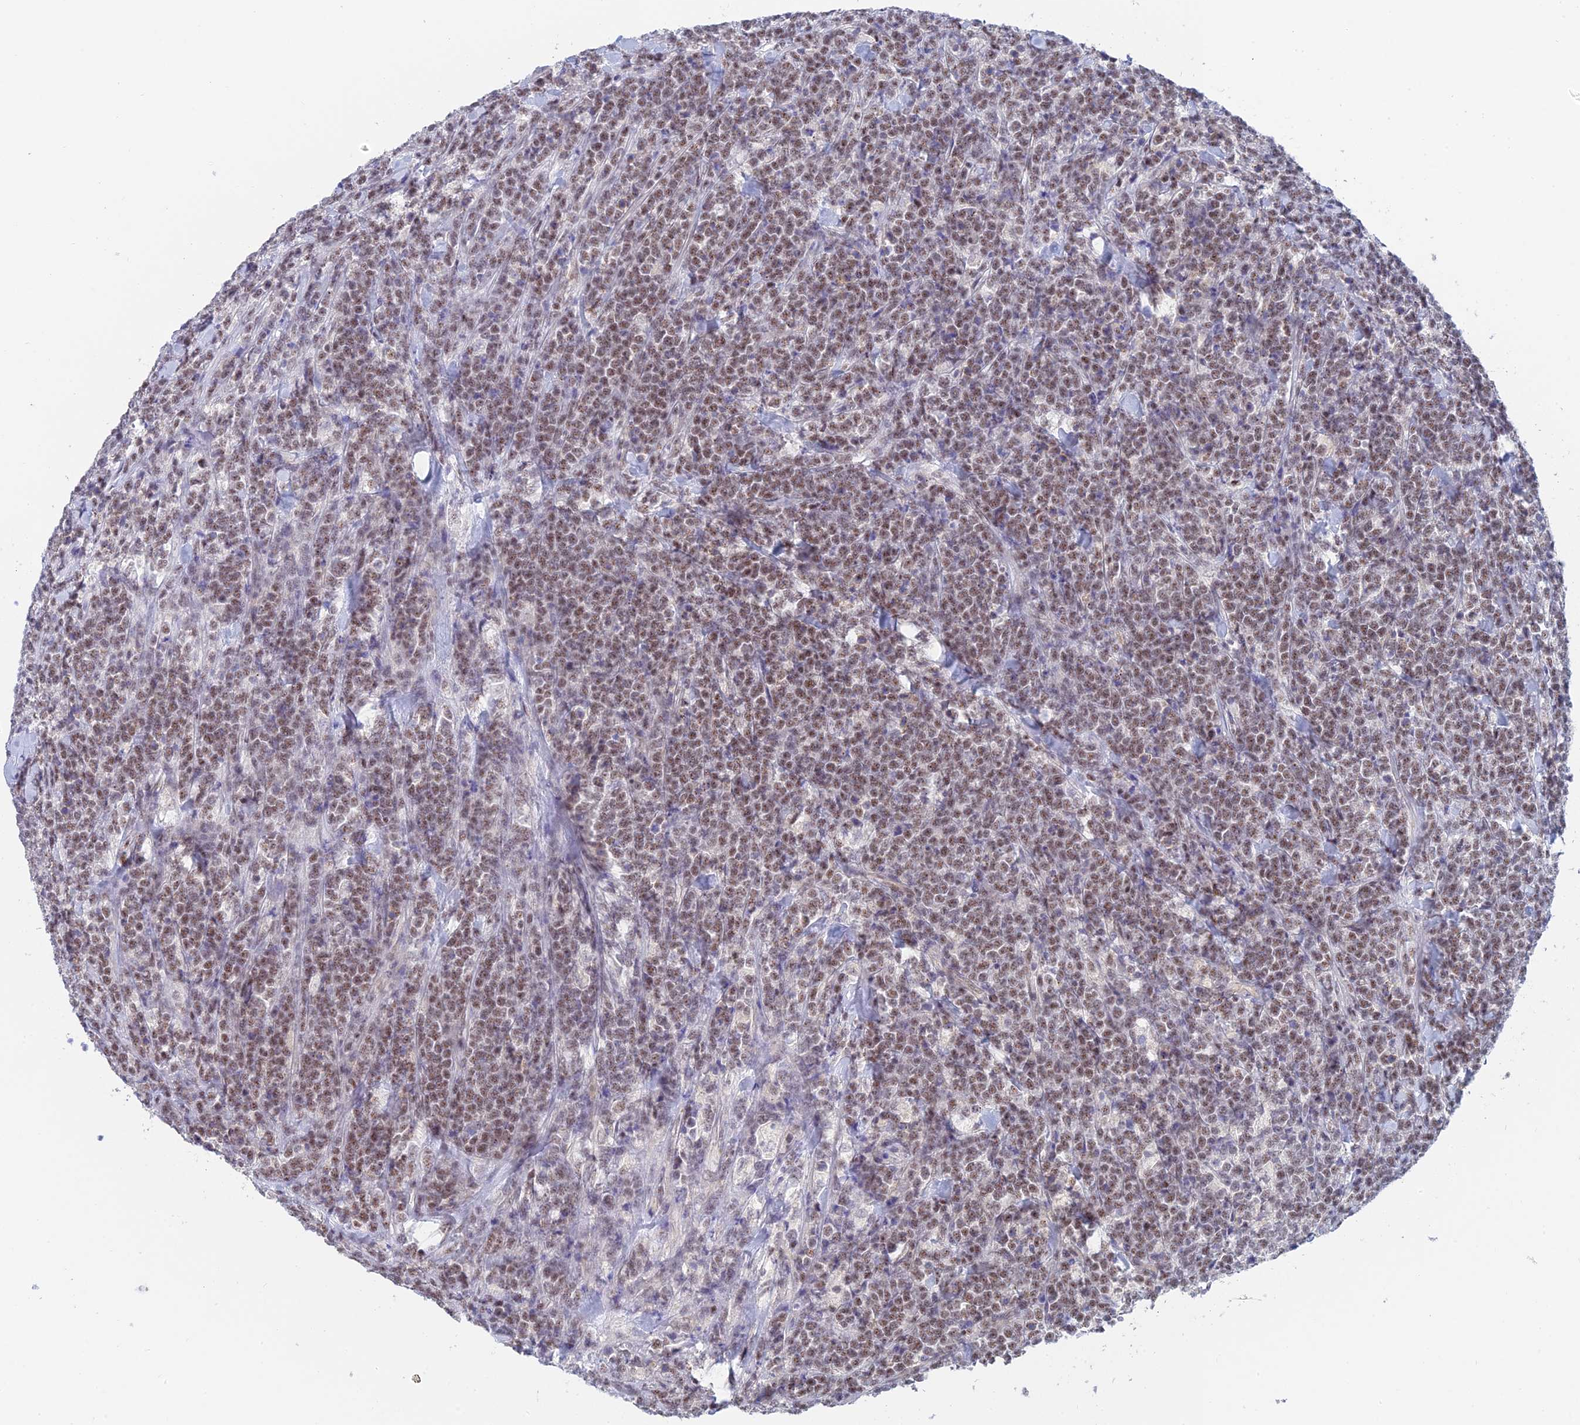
{"staining": {"intensity": "moderate", "quantity": ">75%", "location": "nuclear"}, "tissue": "lymphoma", "cell_type": "Tumor cells", "image_type": "cancer", "snomed": [{"axis": "morphology", "description": "Malignant lymphoma, non-Hodgkin's type, High grade"}, {"axis": "topography", "description": "Small intestine"}], "caption": "About >75% of tumor cells in lymphoma exhibit moderate nuclear protein staining as visualized by brown immunohistochemical staining.", "gene": "CFAP92", "patient": {"sex": "male", "age": 8}}